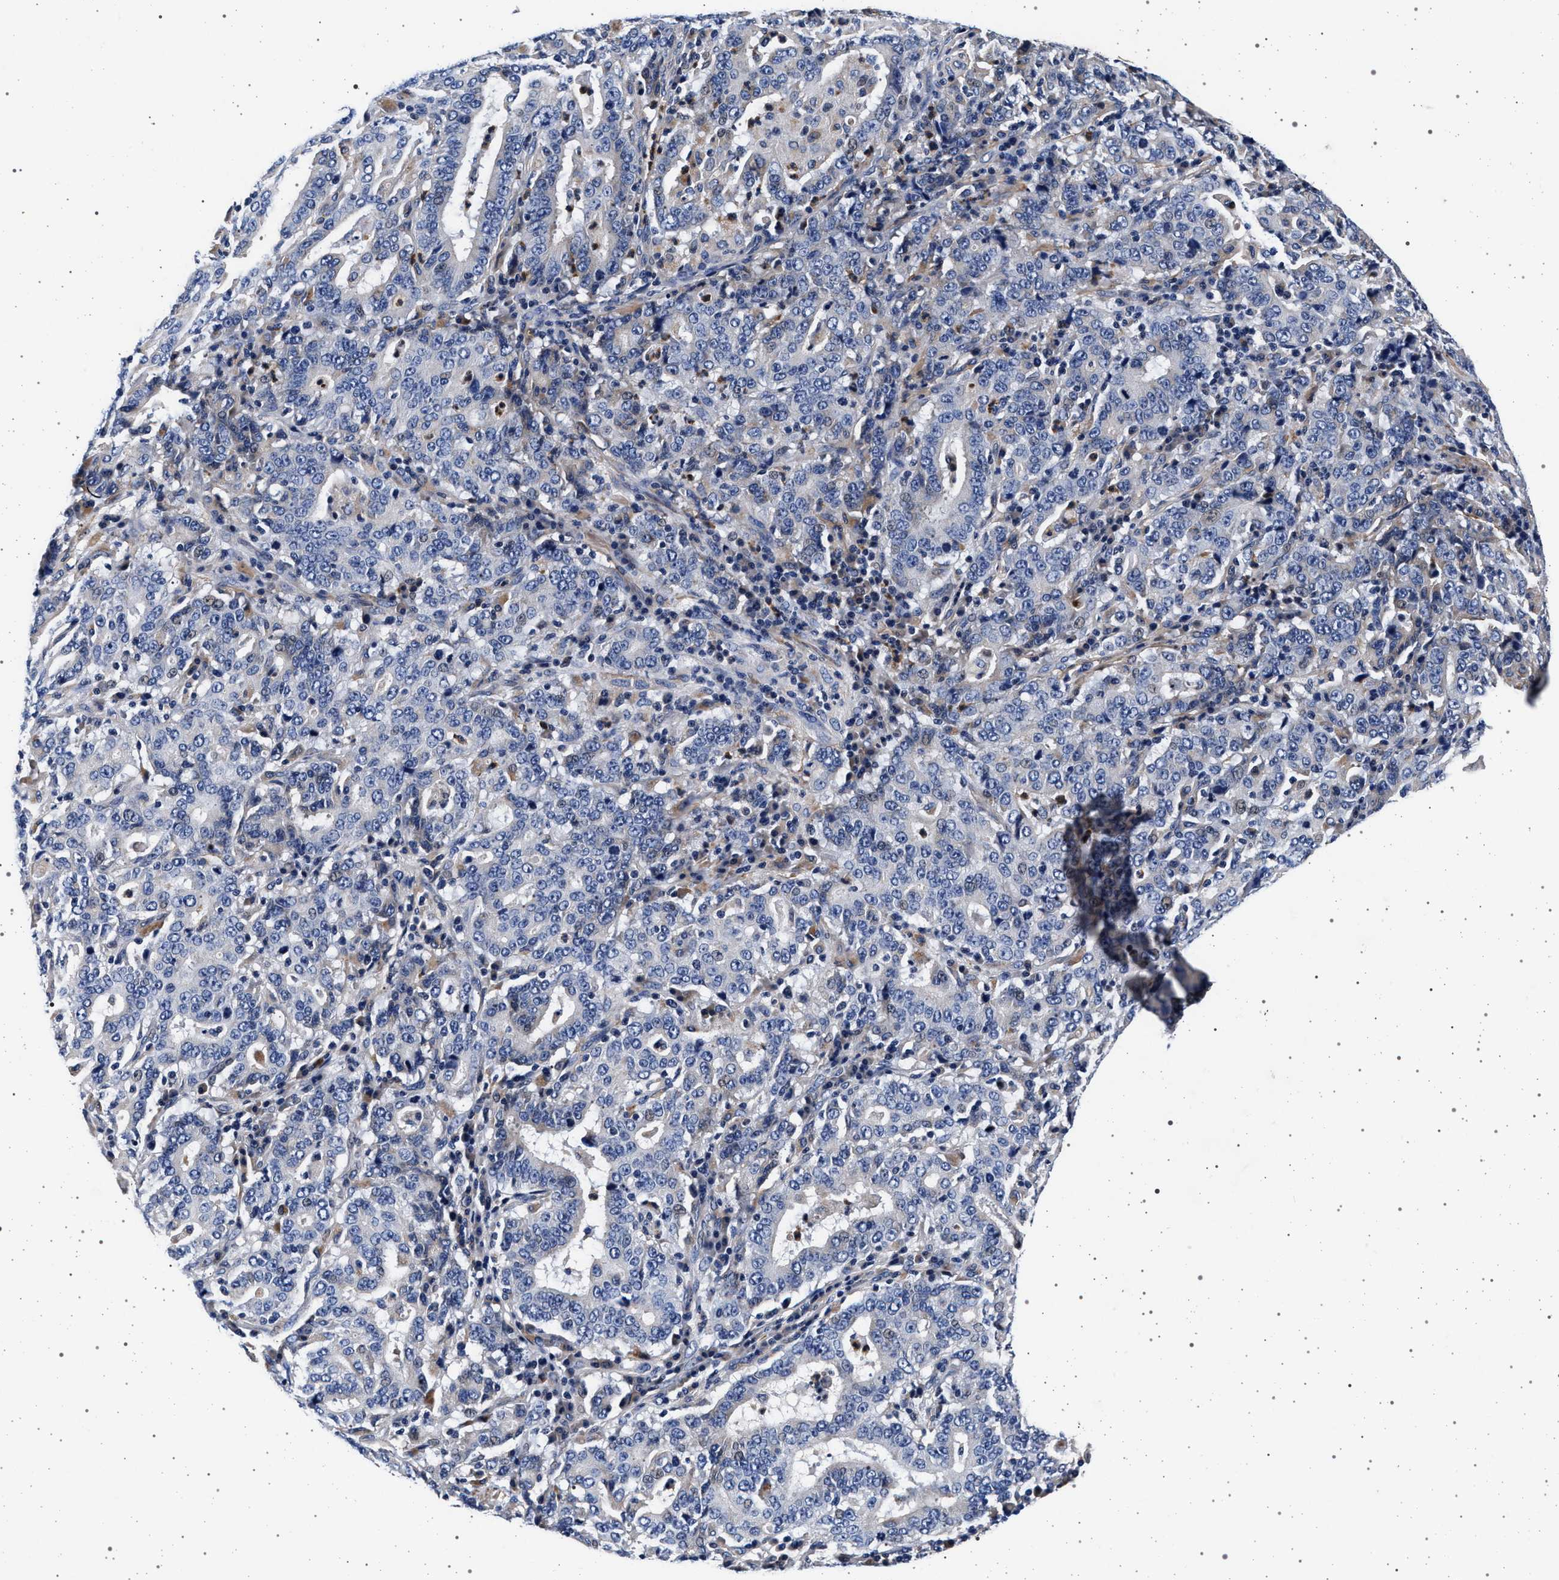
{"staining": {"intensity": "negative", "quantity": "none", "location": "none"}, "tissue": "stomach cancer", "cell_type": "Tumor cells", "image_type": "cancer", "snomed": [{"axis": "morphology", "description": "Normal tissue, NOS"}, {"axis": "morphology", "description": "Adenocarcinoma, NOS"}, {"axis": "topography", "description": "Stomach, upper"}, {"axis": "topography", "description": "Stomach"}], "caption": "There is no significant staining in tumor cells of stomach cancer (adenocarcinoma). Brightfield microscopy of immunohistochemistry (IHC) stained with DAB (brown) and hematoxylin (blue), captured at high magnification.", "gene": "KCNK6", "patient": {"sex": "male", "age": 59}}